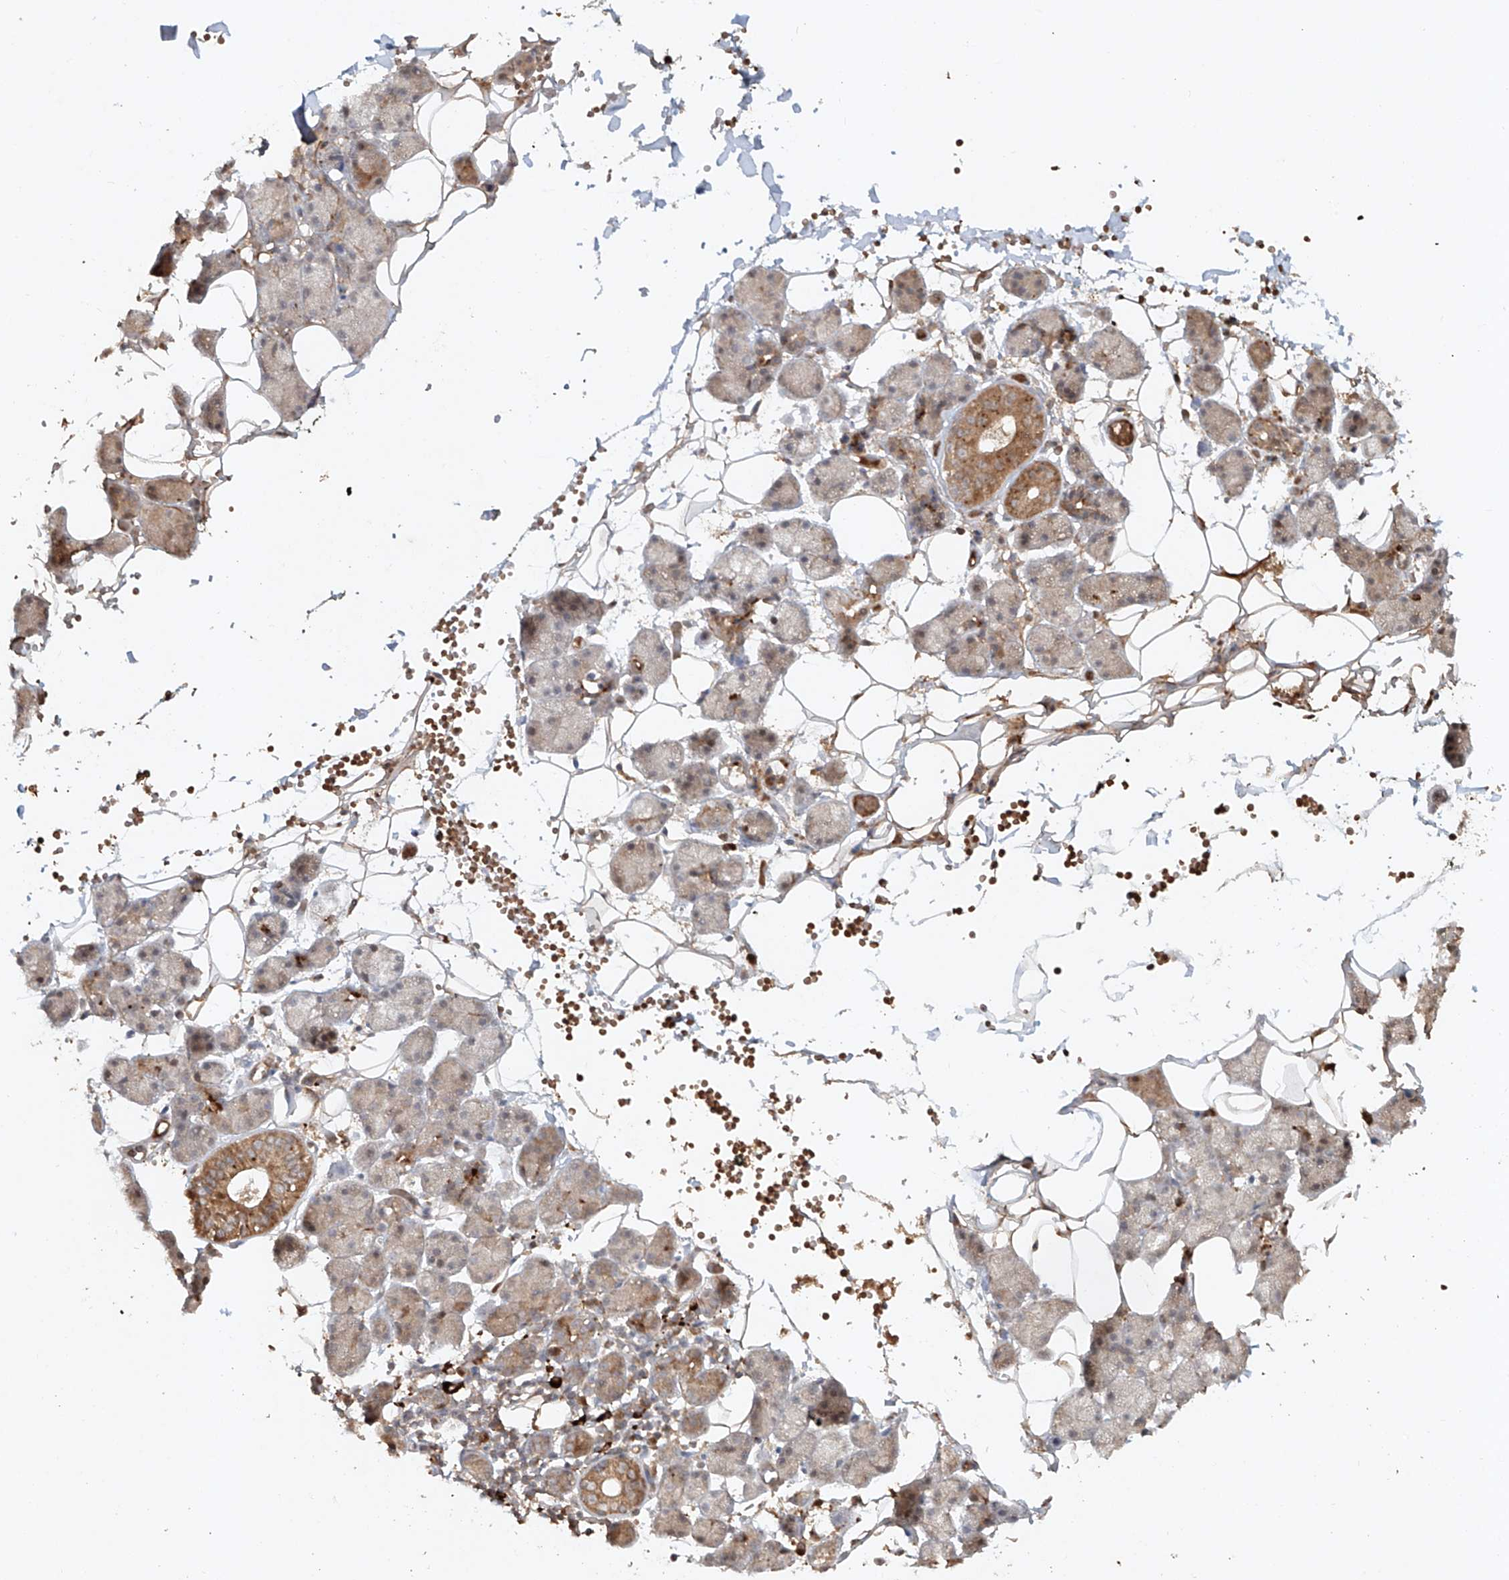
{"staining": {"intensity": "moderate", "quantity": "25%-75%", "location": "cytoplasmic/membranous"}, "tissue": "salivary gland", "cell_type": "Glandular cells", "image_type": "normal", "snomed": [{"axis": "morphology", "description": "Normal tissue, NOS"}, {"axis": "topography", "description": "Salivary gland"}], "caption": "Salivary gland was stained to show a protein in brown. There is medium levels of moderate cytoplasmic/membranous expression in about 25%-75% of glandular cells.", "gene": "CYYR1", "patient": {"sex": "female", "age": 33}}